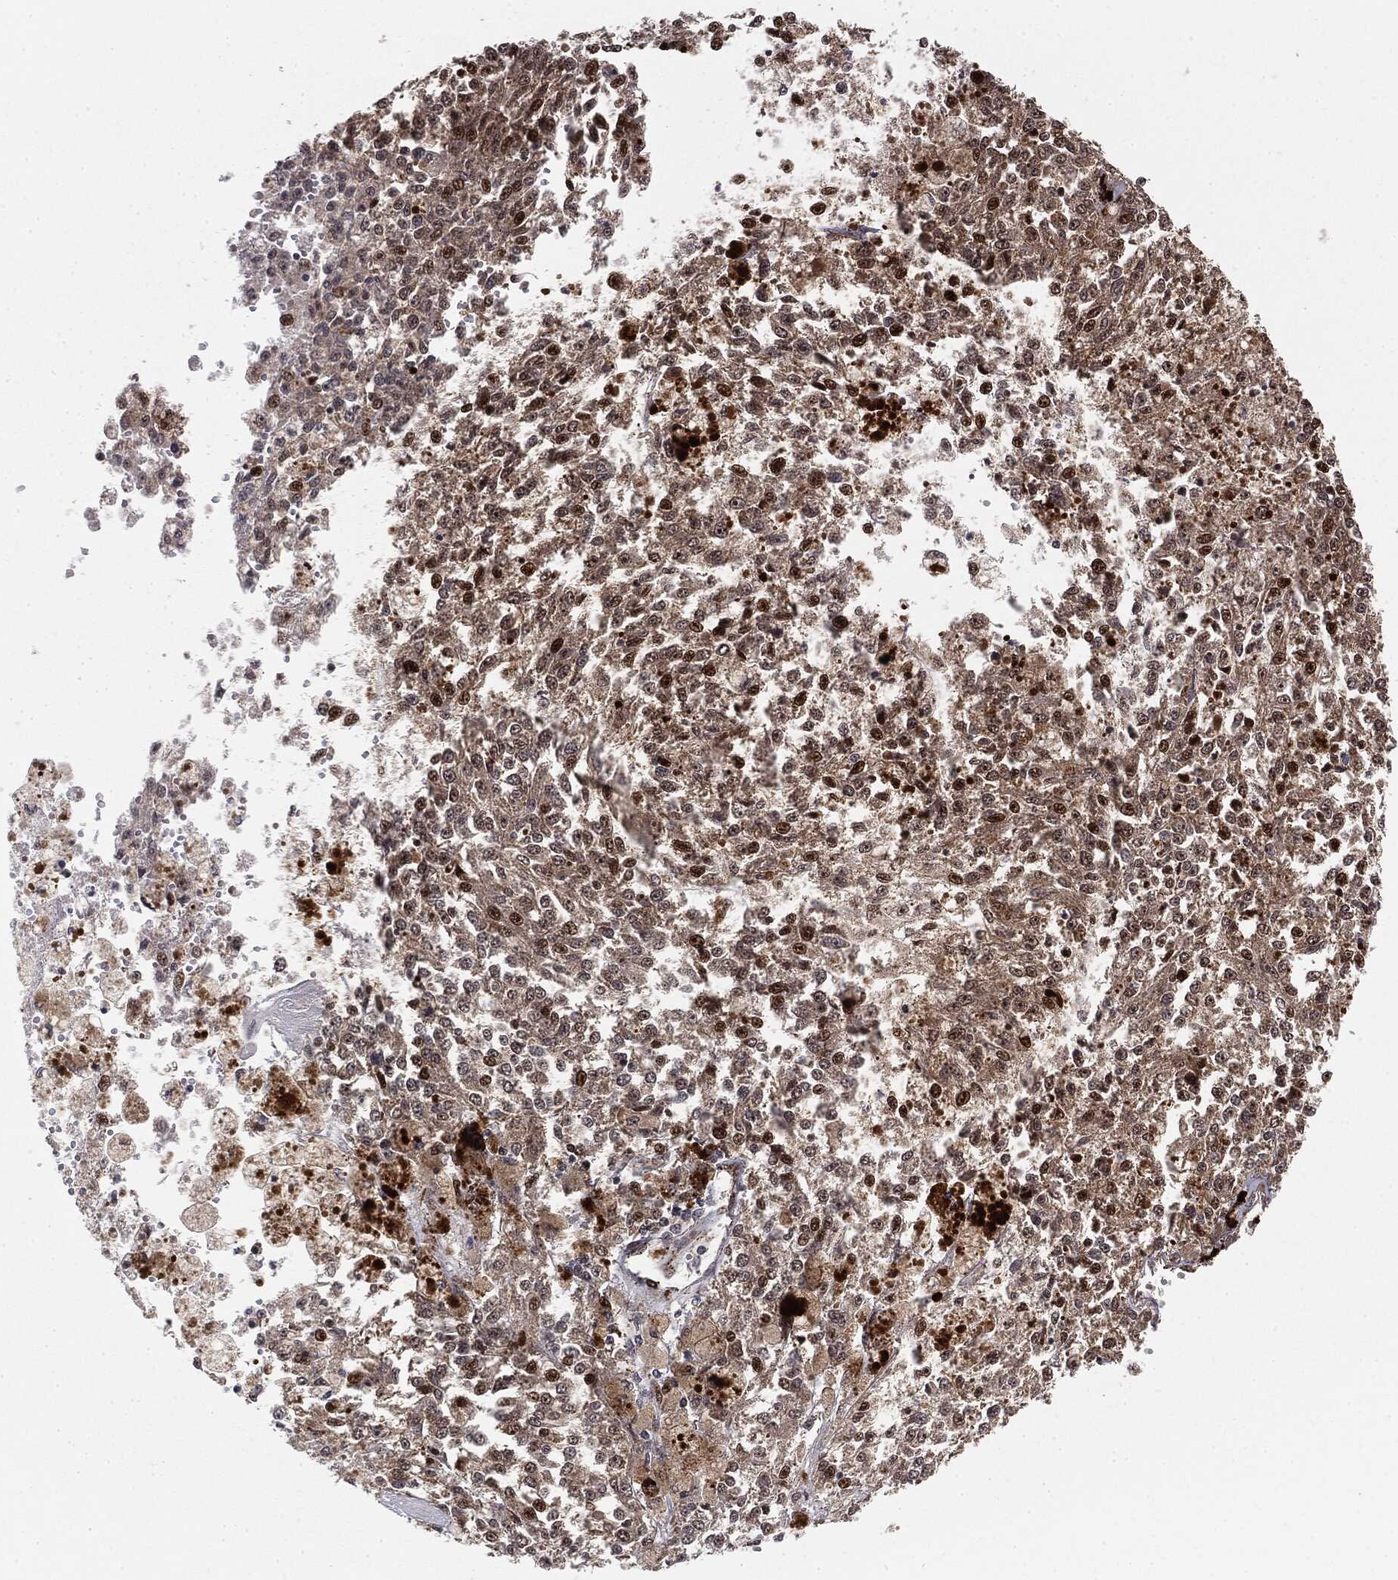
{"staining": {"intensity": "weak", "quantity": "25%-75%", "location": "cytoplasmic/membranous"}, "tissue": "melanoma", "cell_type": "Tumor cells", "image_type": "cancer", "snomed": [{"axis": "morphology", "description": "Malignant melanoma, Metastatic site"}, {"axis": "topography", "description": "Lymph node"}], "caption": "IHC image of neoplastic tissue: human melanoma stained using immunohistochemistry (IHC) shows low levels of weak protein expression localized specifically in the cytoplasmic/membranous of tumor cells, appearing as a cytoplasmic/membranous brown color.", "gene": "PTEN", "patient": {"sex": "female", "age": 64}}